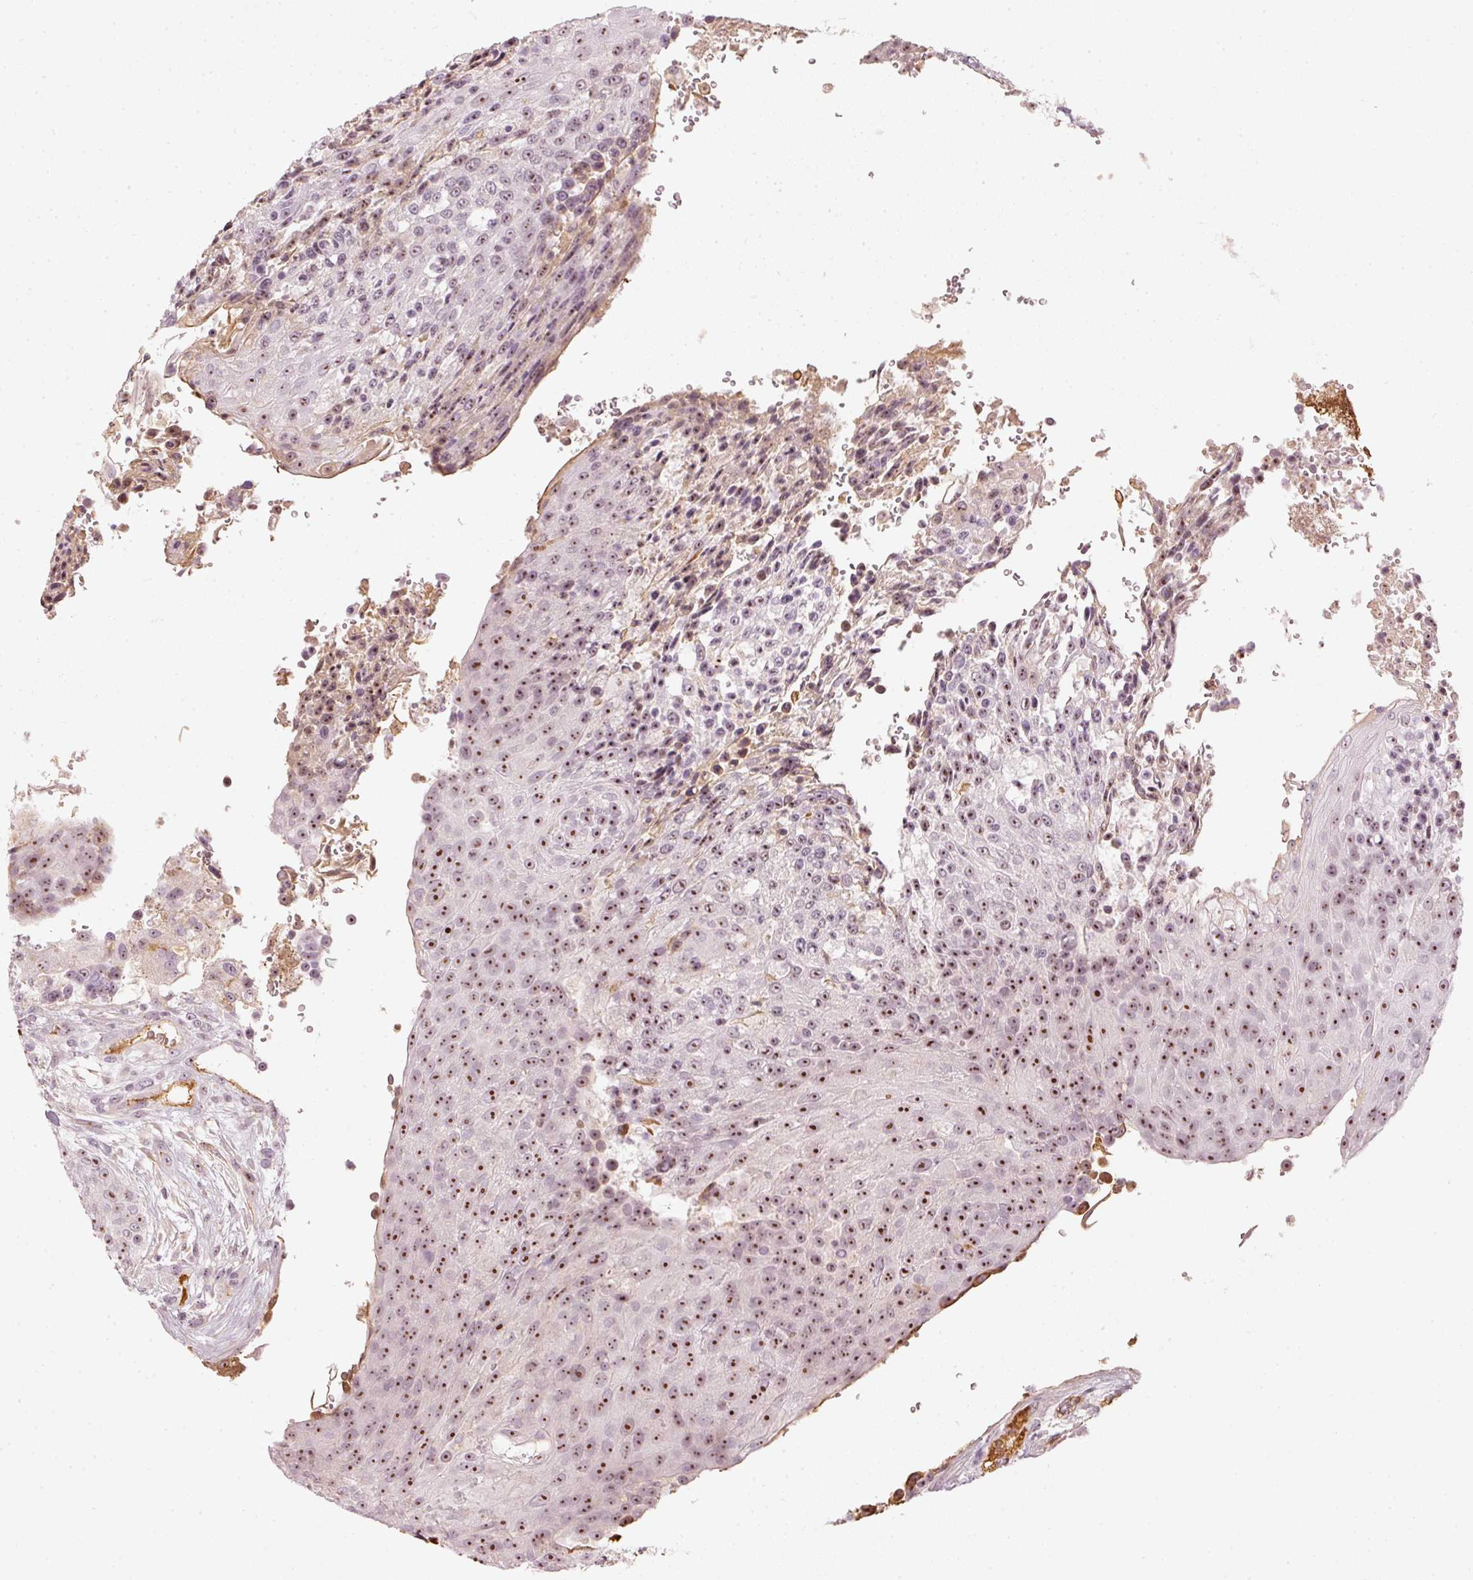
{"staining": {"intensity": "moderate", "quantity": ">75%", "location": "nuclear"}, "tissue": "urothelial cancer", "cell_type": "Tumor cells", "image_type": "cancer", "snomed": [{"axis": "morphology", "description": "Urothelial carcinoma, High grade"}, {"axis": "topography", "description": "Urinary bladder"}], "caption": "IHC micrograph of neoplastic tissue: urothelial carcinoma (high-grade) stained using immunohistochemistry (IHC) shows medium levels of moderate protein expression localized specifically in the nuclear of tumor cells, appearing as a nuclear brown color.", "gene": "VCAM1", "patient": {"sex": "female", "age": 63}}